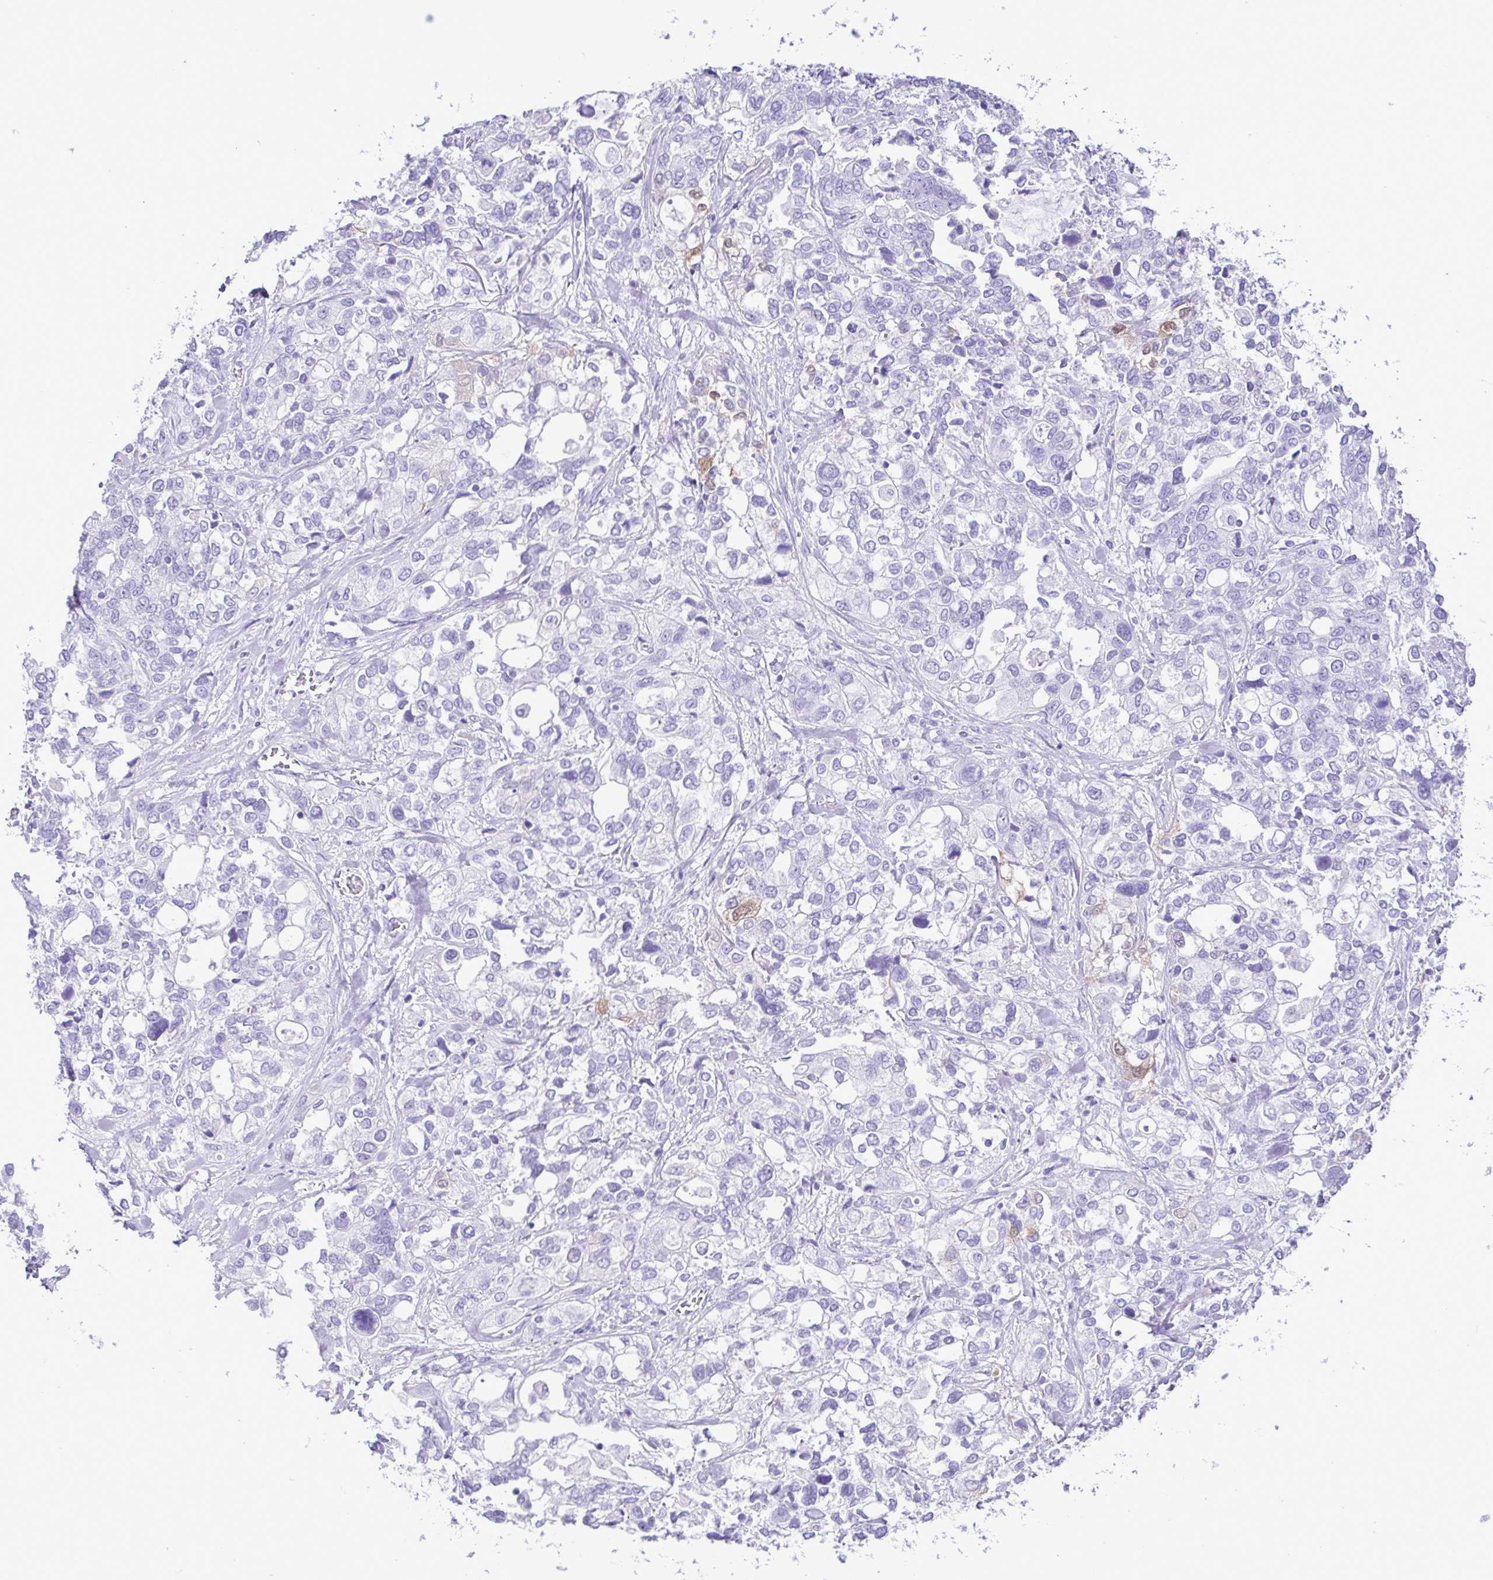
{"staining": {"intensity": "weak", "quantity": "<25%", "location": "cytoplasmic/membranous"}, "tissue": "stomach cancer", "cell_type": "Tumor cells", "image_type": "cancer", "snomed": [{"axis": "morphology", "description": "Adenocarcinoma, NOS"}, {"axis": "topography", "description": "Stomach, upper"}], "caption": "This is an IHC image of stomach adenocarcinoma. There is no staining in tumor cells.", "gene": "CASP14", "patient": {"sex": "female", "age": 81}}